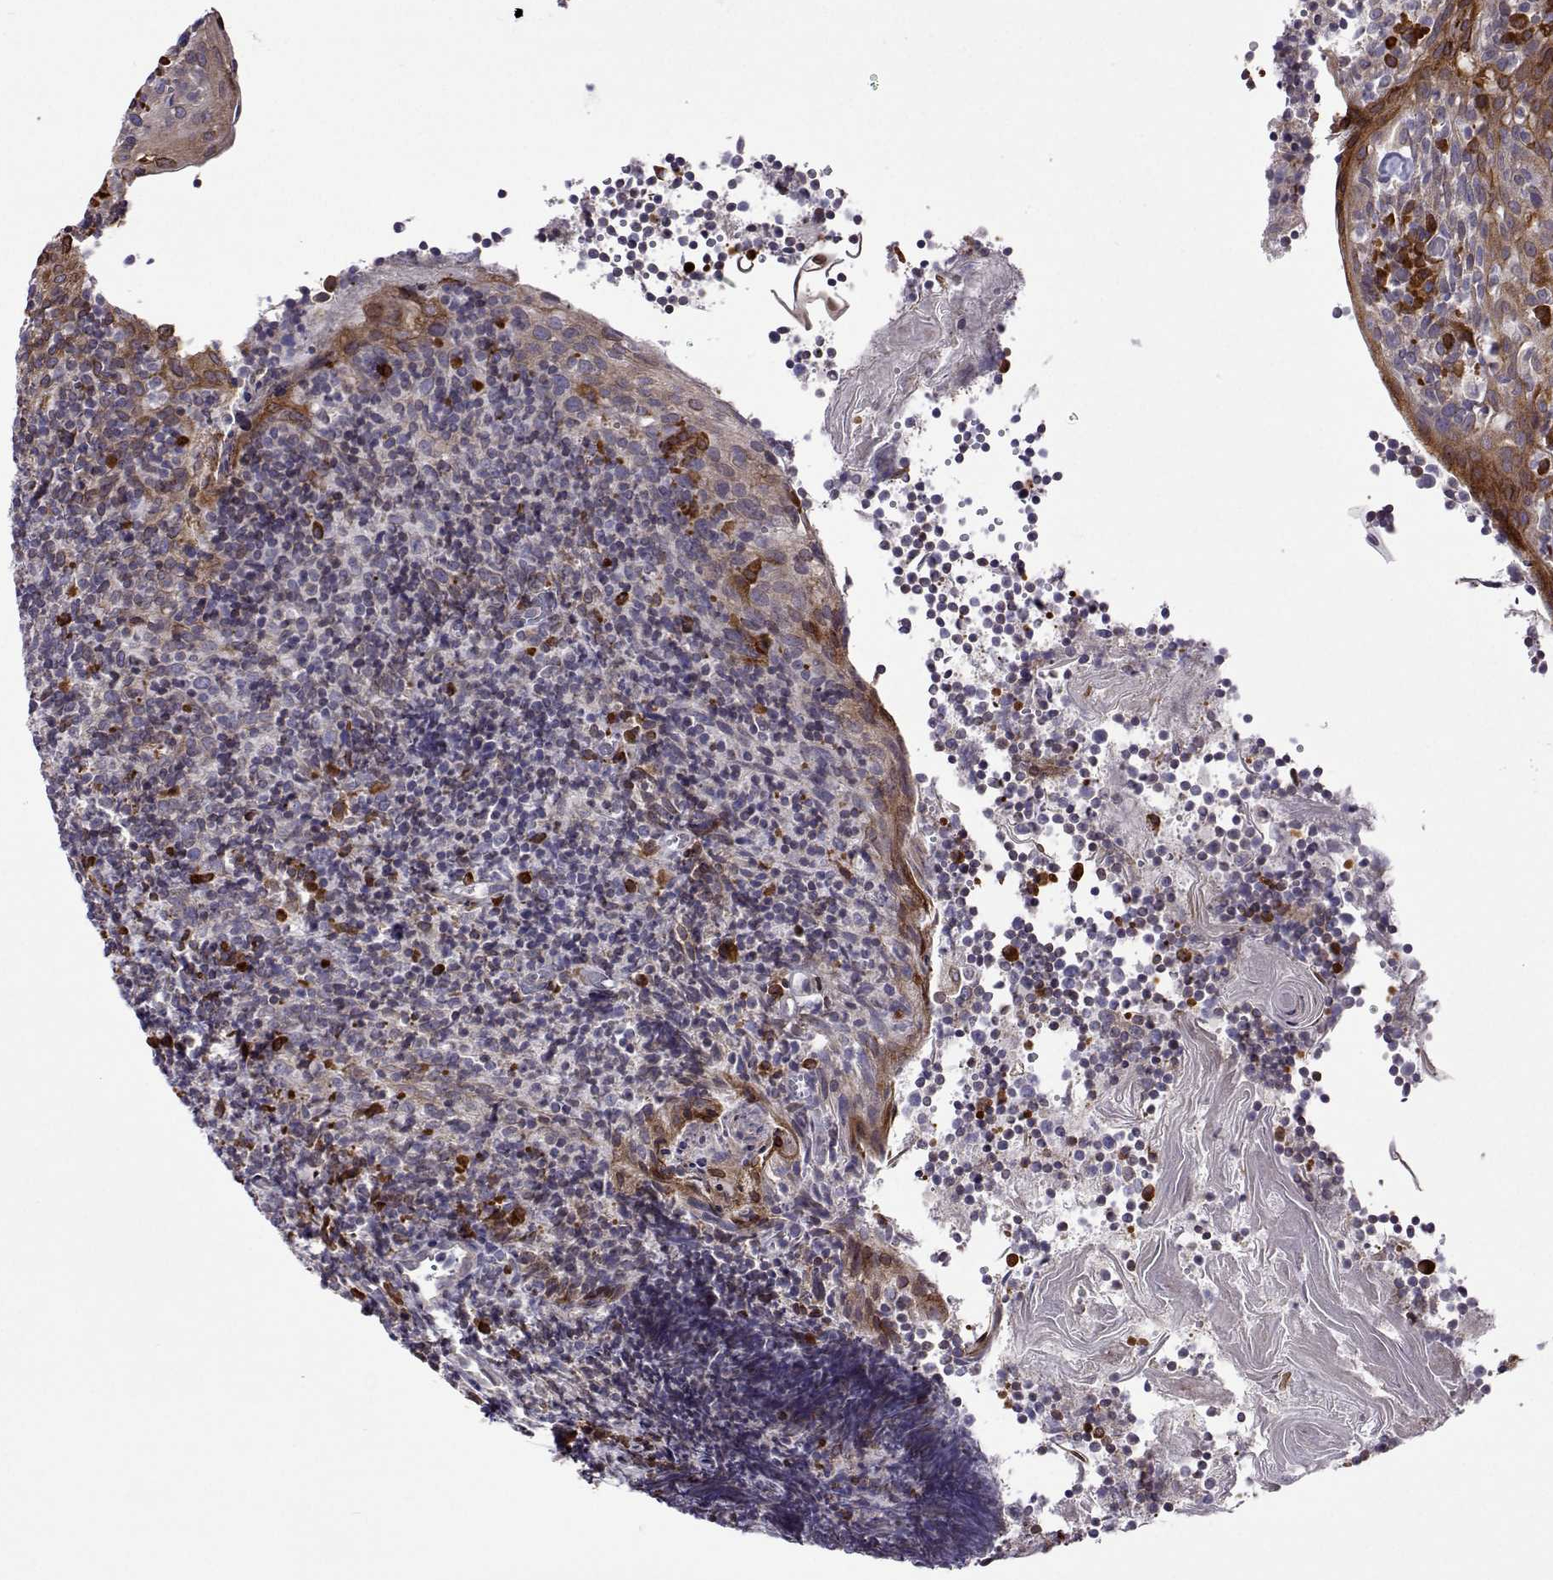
{"staining": {"intensity": "strong", "quantity": "<25%", "location": "cytoplasmic/membranous"}, "tissue": "tonsil", "cell_type": "Germinal center cells", "image_type": "normal", "snomed": [{"axis": "morphology", "description": "Normal tissue, NOS"}, {"axis": "topography", "description": "Tonsil"}], "caption": "Immunohistochemical staining of normal human tonsil shows <25% levels of strong cytoplasmic/membranous protein positivity in approximately <25% of germinal center cells.", "gene": "PGRMC2", "patient": {"sex": "female", "age": 10}}